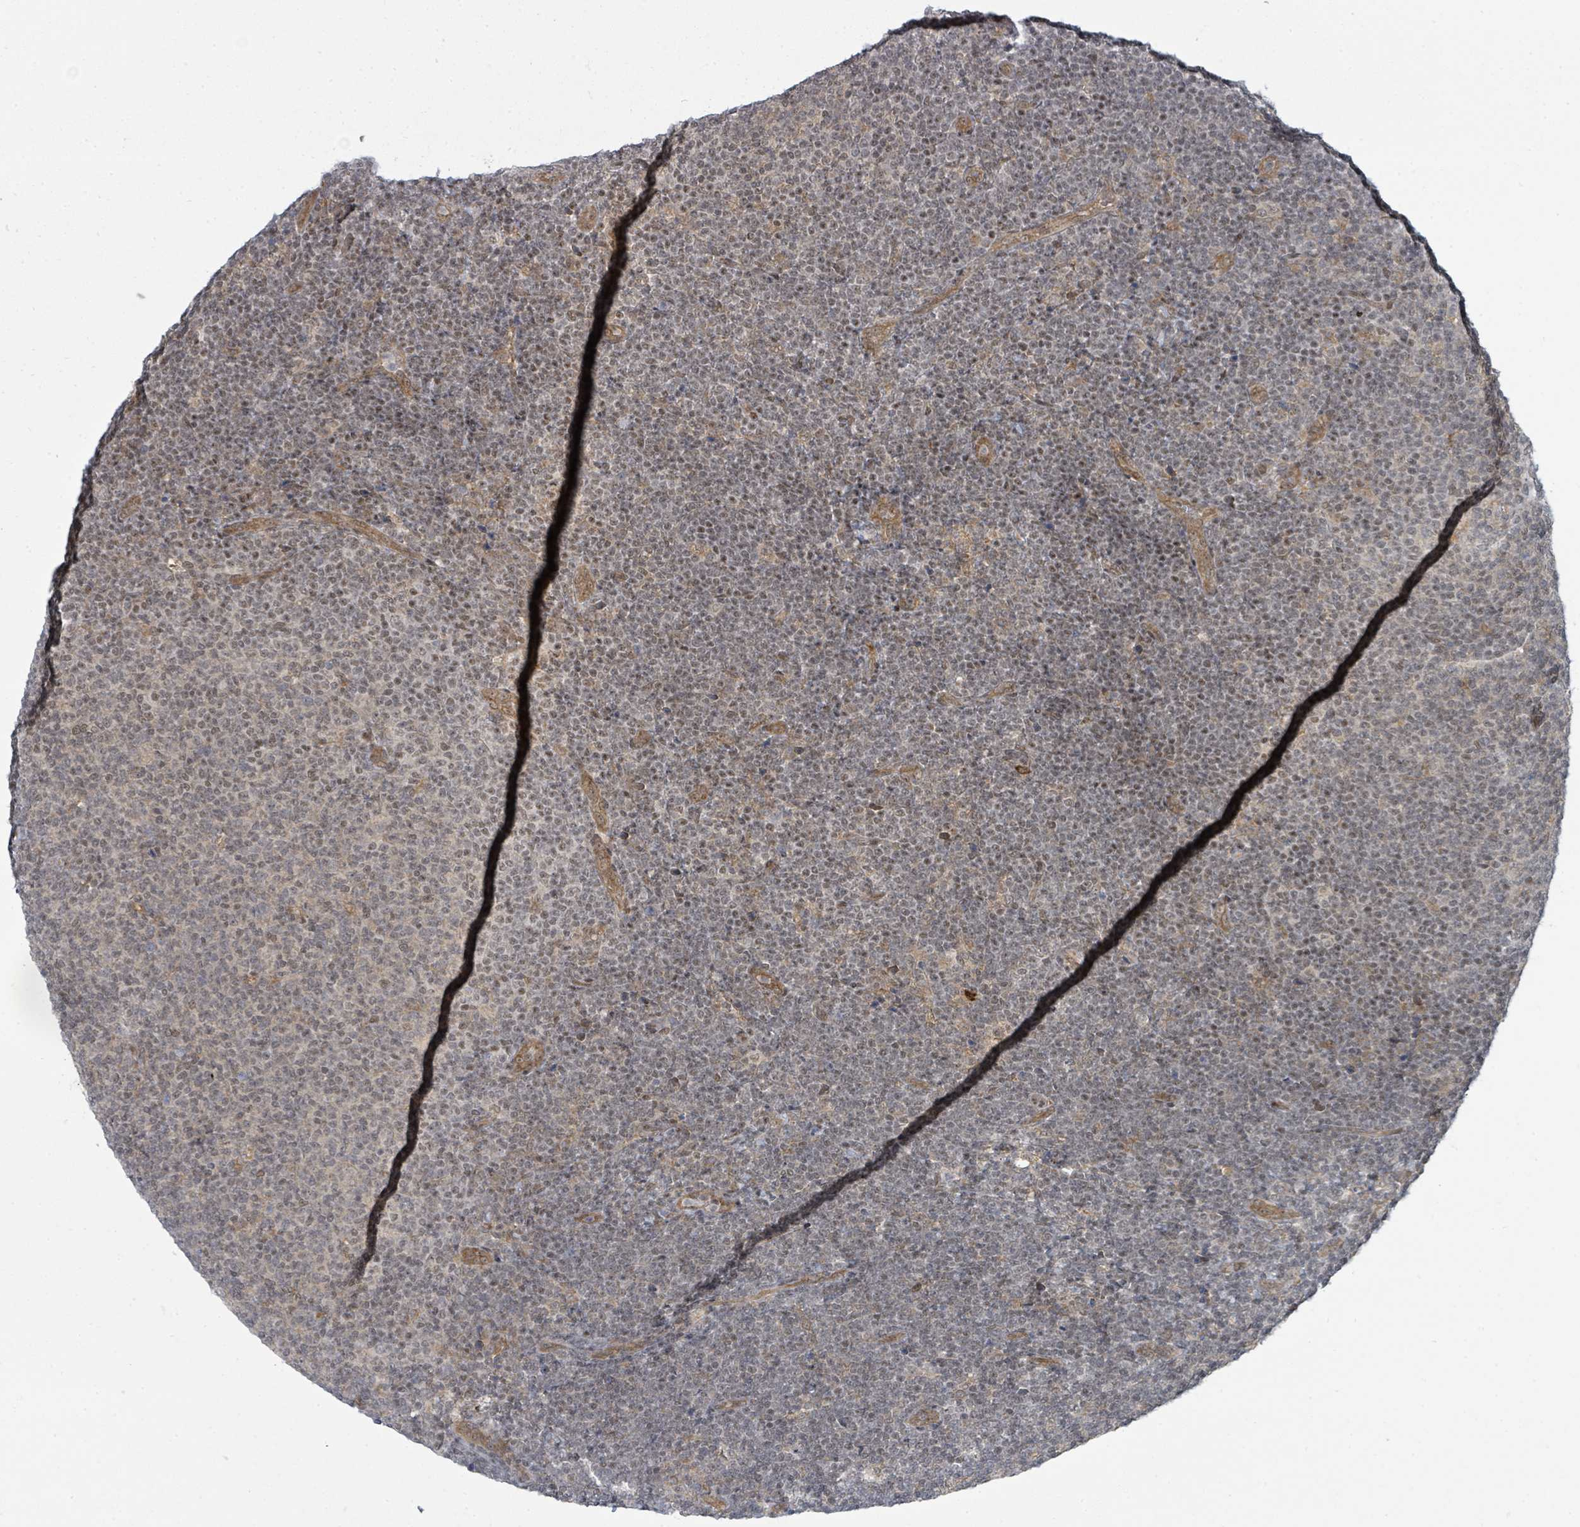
{"staining": {"intensity": "weak", "quantity": "25%-75%", "location": "nuclear"}, "tissue": "lymphoma", "cell_type": "Tumor cells", "image_type": "cancer", "snomed": [{"axis": "morphology", "description": "Malignant lymphoma, non-Hodgkin's type, Low grade"}, {"axis": "topography", "description": "Lymph node"}], "caption": "IHC of human malignant lymphoma, non-Hodgkin's type (low-grade) displays low levels of weak nuclear expression in about 25%-75% of tumor cells.", "gene": "PSMG2", "patient": {"sex": "male", "age": 66}}